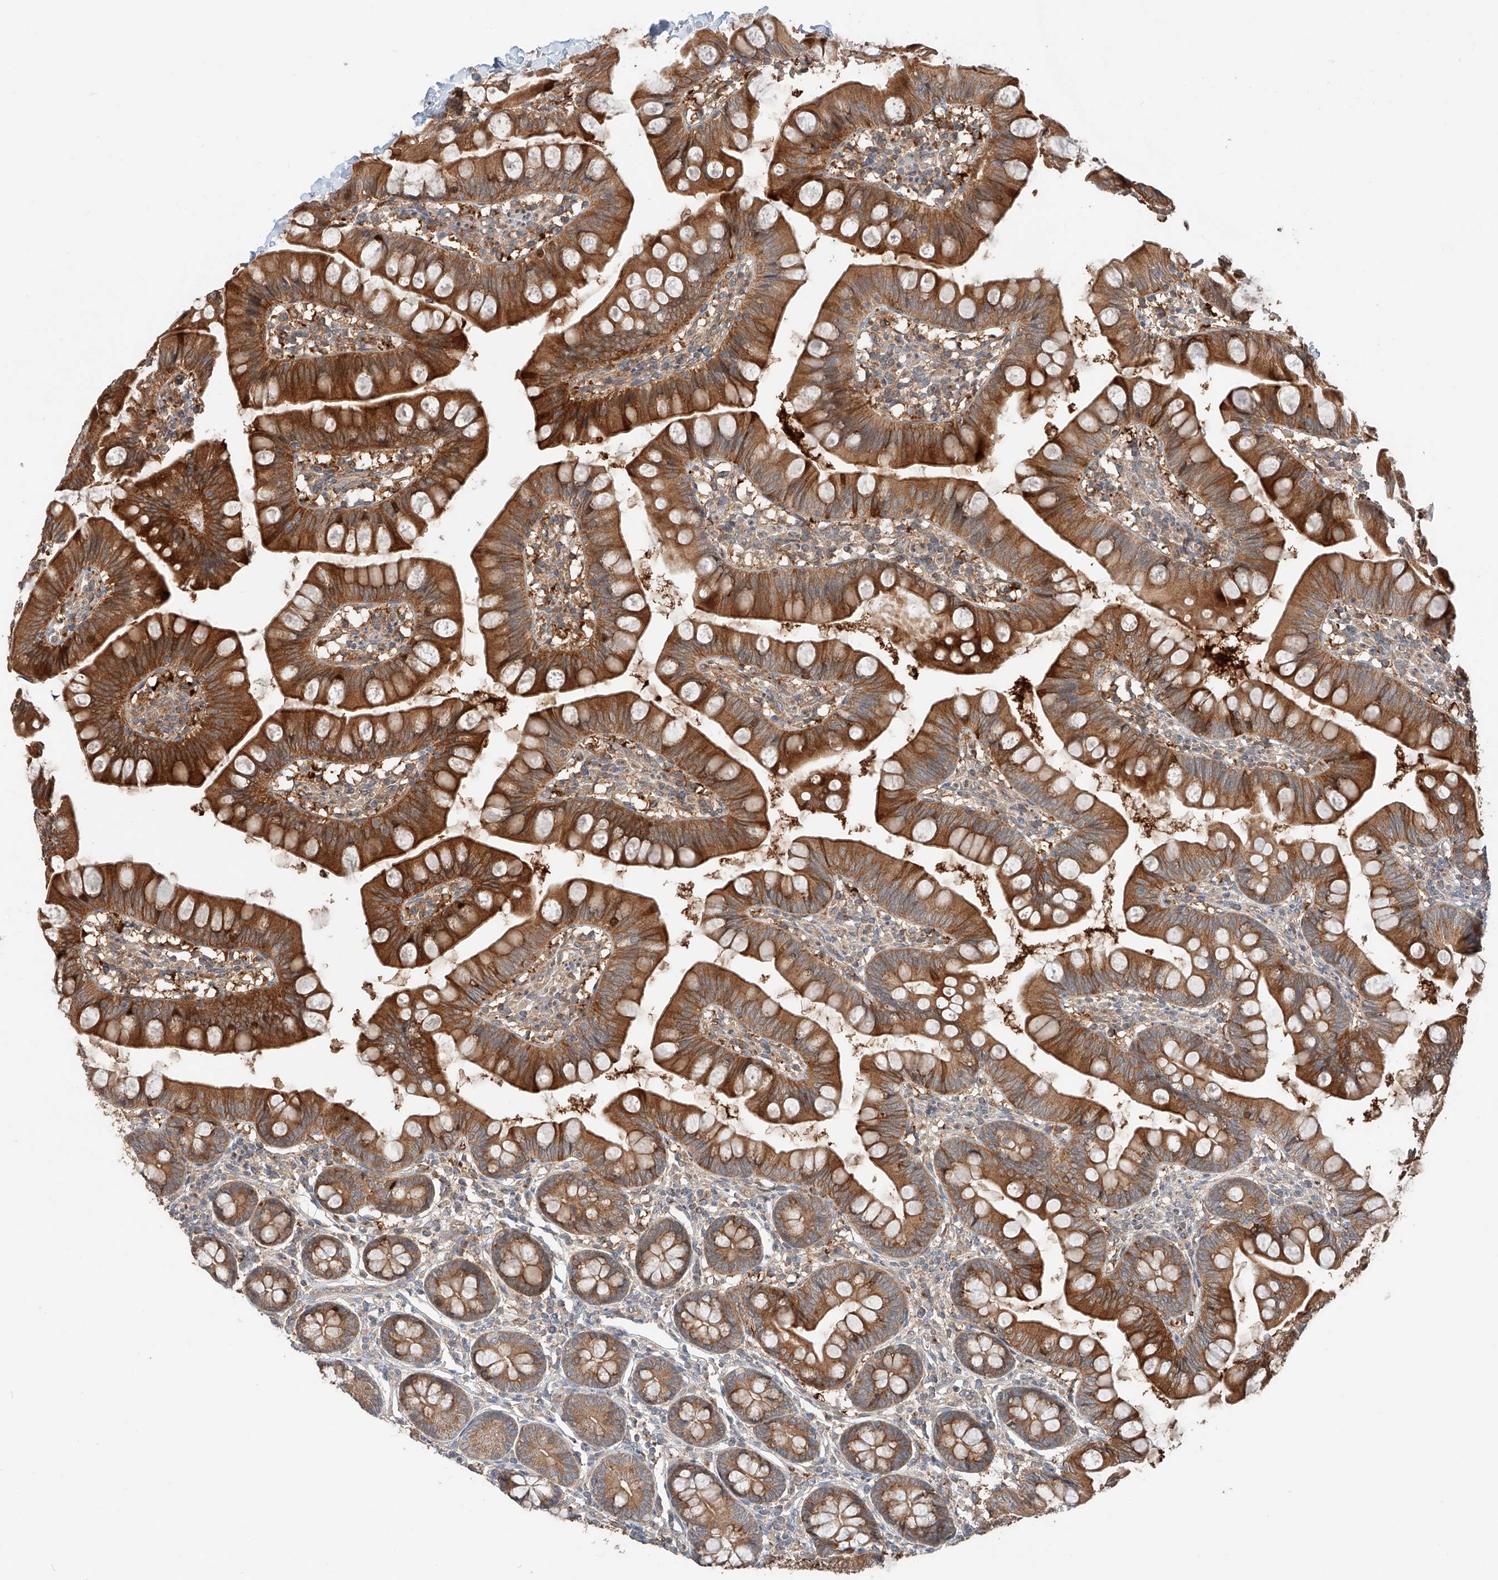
{"staining": {"intensity": "strong", "quantity": ">75%", "location": "cytoplasmic/membranous"}, "tissue": "small intestine", "cell_type": "Glandular cells", "image_type": "normal", "snomed": [{"axis": "morphology", "description": "Normal tissue, NOS"}, {"axis": "topography", "description": "Small intestine"}], "caption": "This micrograph displays IHC staining of benign small intestine, with high strong cytoplasmic/membranous staining in approximately >75% of glandular cells.", "gene": "XPNPEP1", "patient": {"sex": "male", "age": 7}}